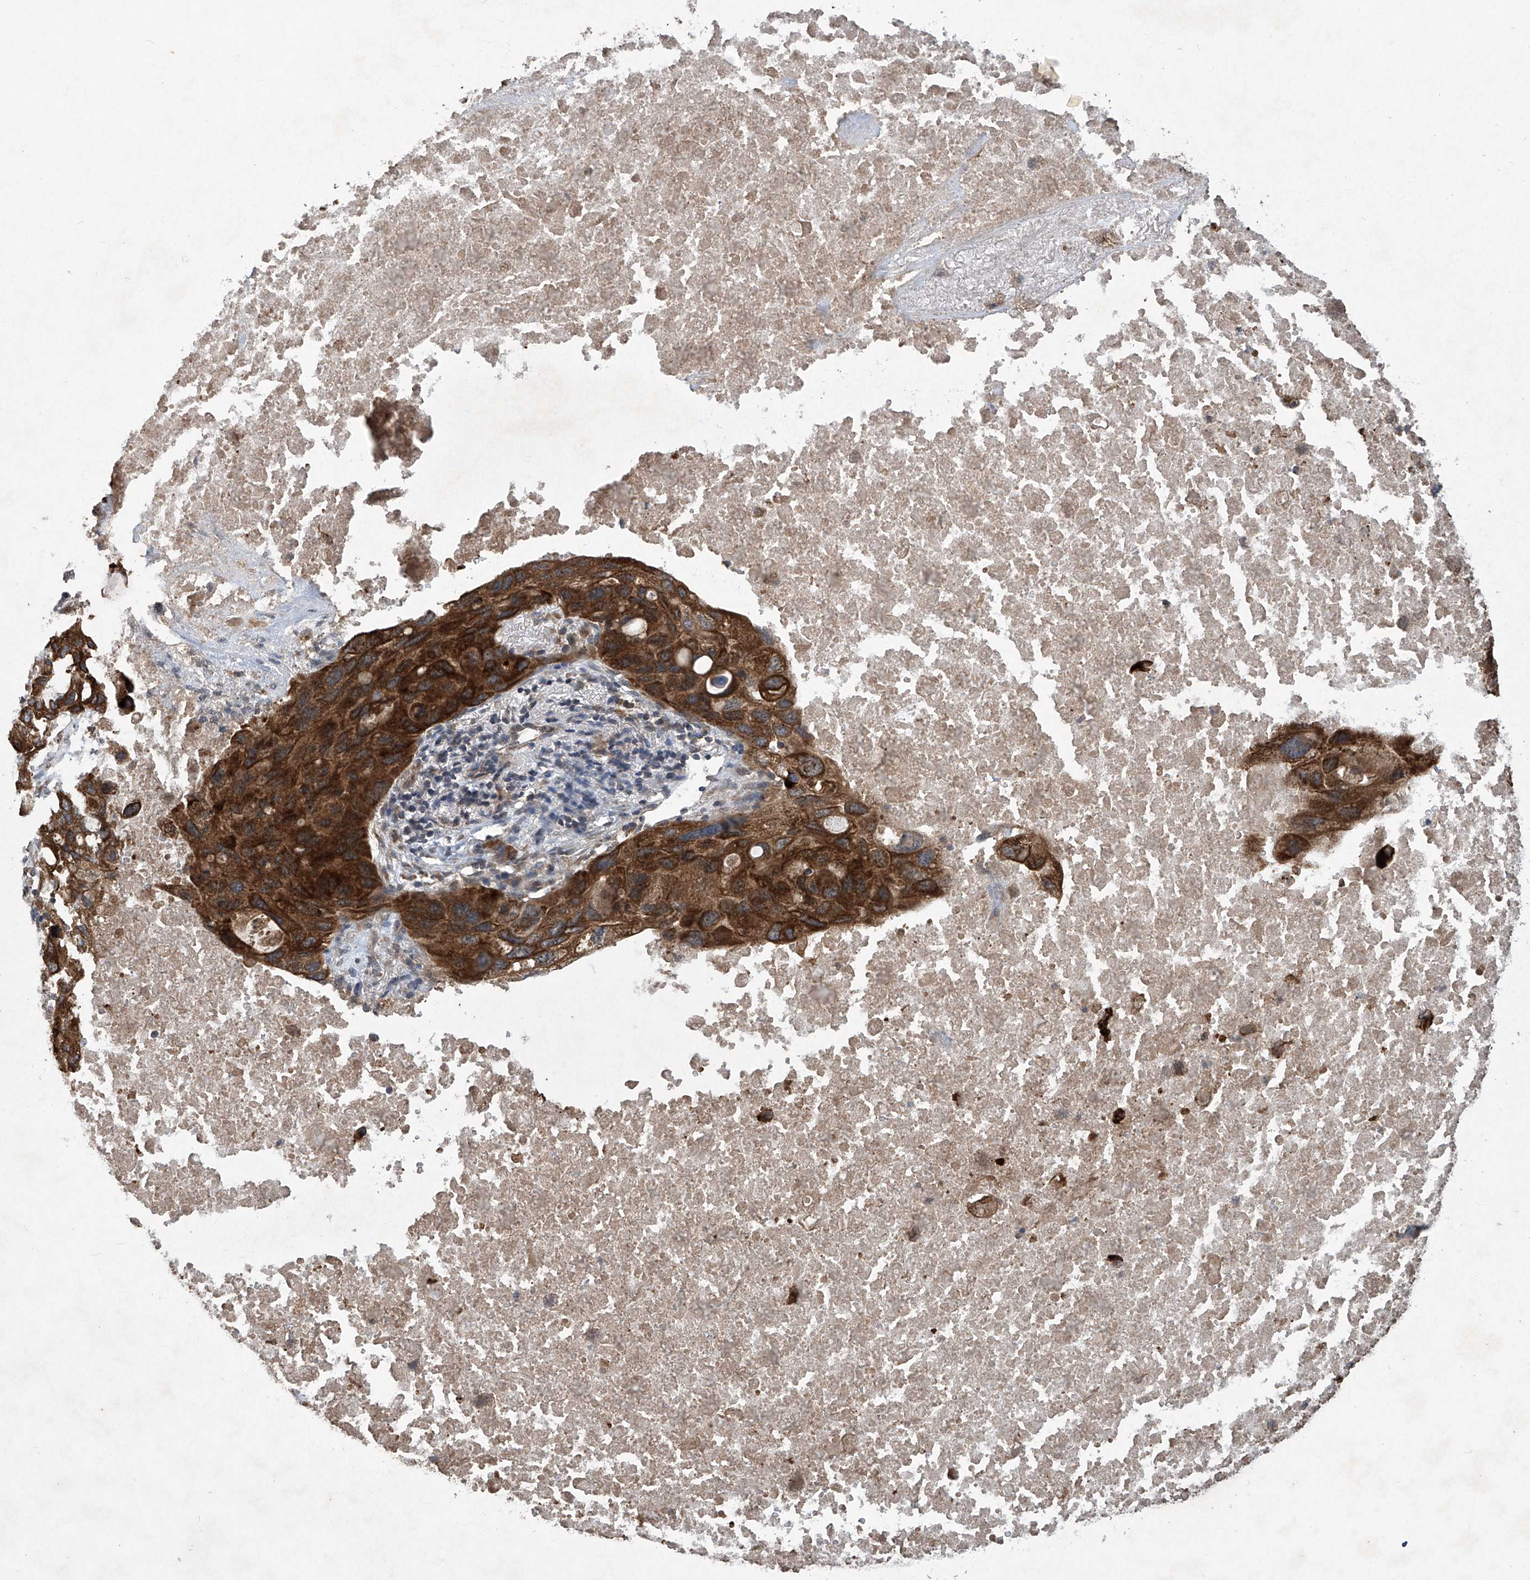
{"staining": {"intensity": "strong", "quantity": ">75%", "location": "cytoplasmic/membranous"}, "tissue": "lung cancer", "cell_type": "Tumor cells", "image_type": "cancer", "snomed": [{"axis": "morphology", "description": "Squamous cell carcinoma, NOS"}, {"axis": "topography", "description": "Lung"}], "caption": "High-power microscopy captured an immunohistochemistry micrograph of lung cancer (squamous cell carcinoma), revealing strong cytoplasmic/membranous positivity in about >75% of tumor cells. (DAB (3,3'-diaminobenzidine) = brown stain, brightfield microscopy at high magnification).", "gene": "SUMF2", "patient": {"sex": "female", "age": 73}}